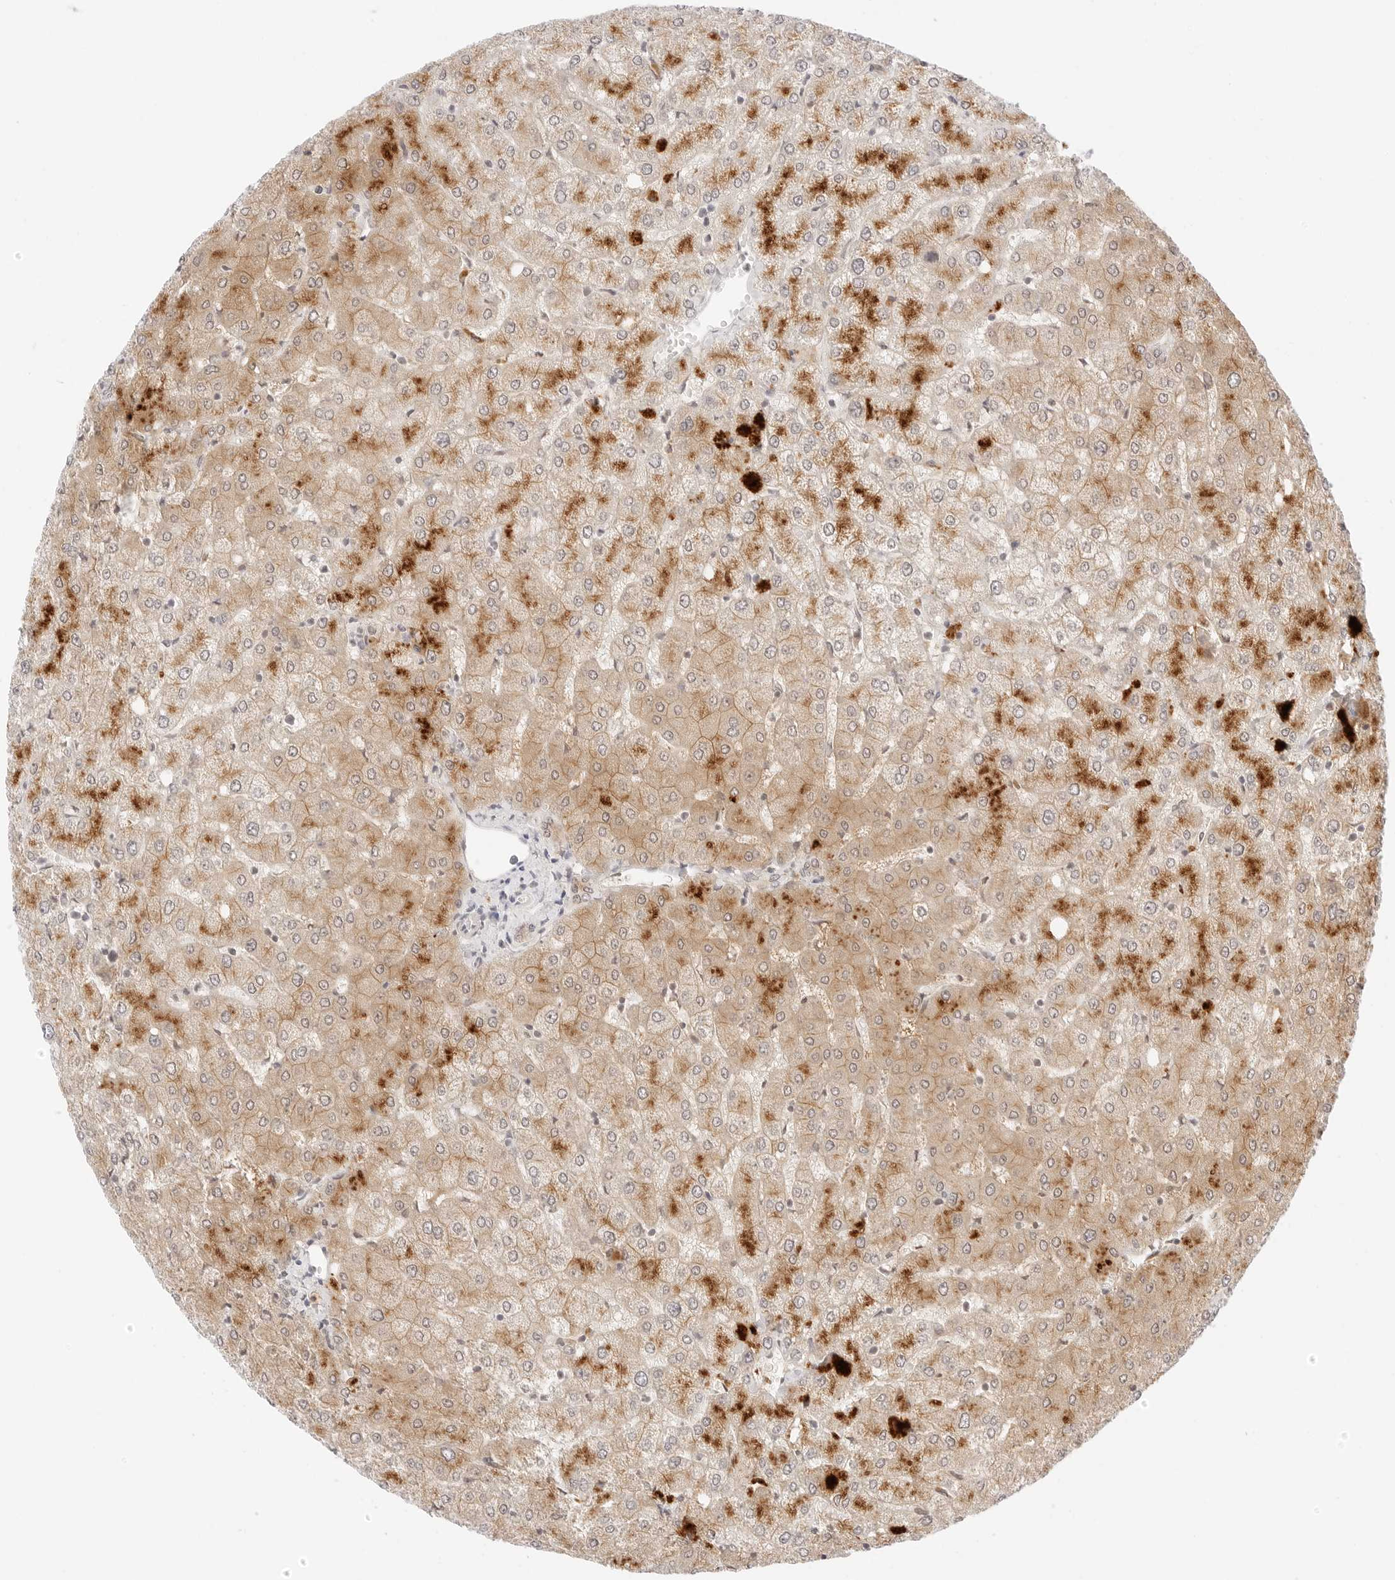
{"staining": {"intensity": "weak", "quantity": "25%-75%", "location": "cytoplasmic/membranous"}, "tissue": "liver", "cell_type": "Cholangiocytes", "image_type": "normal", "snomed": [{"axis": "morphology", "description": "Normal tissue, NOS"}, {"axis": "topography", "description": "Liver"}], "caption": "A high-resolution histopathology image shows immunohistochemistry staining of benign liver, which reveals weak cytoplasmic/membranous positivity in approximately 25%-75% of cholangiocytes. (Brightfield microscopy of DAB IHC at high magnification).", "gene": "XKR4", "patient": {"sex": "female", "age": 54}}